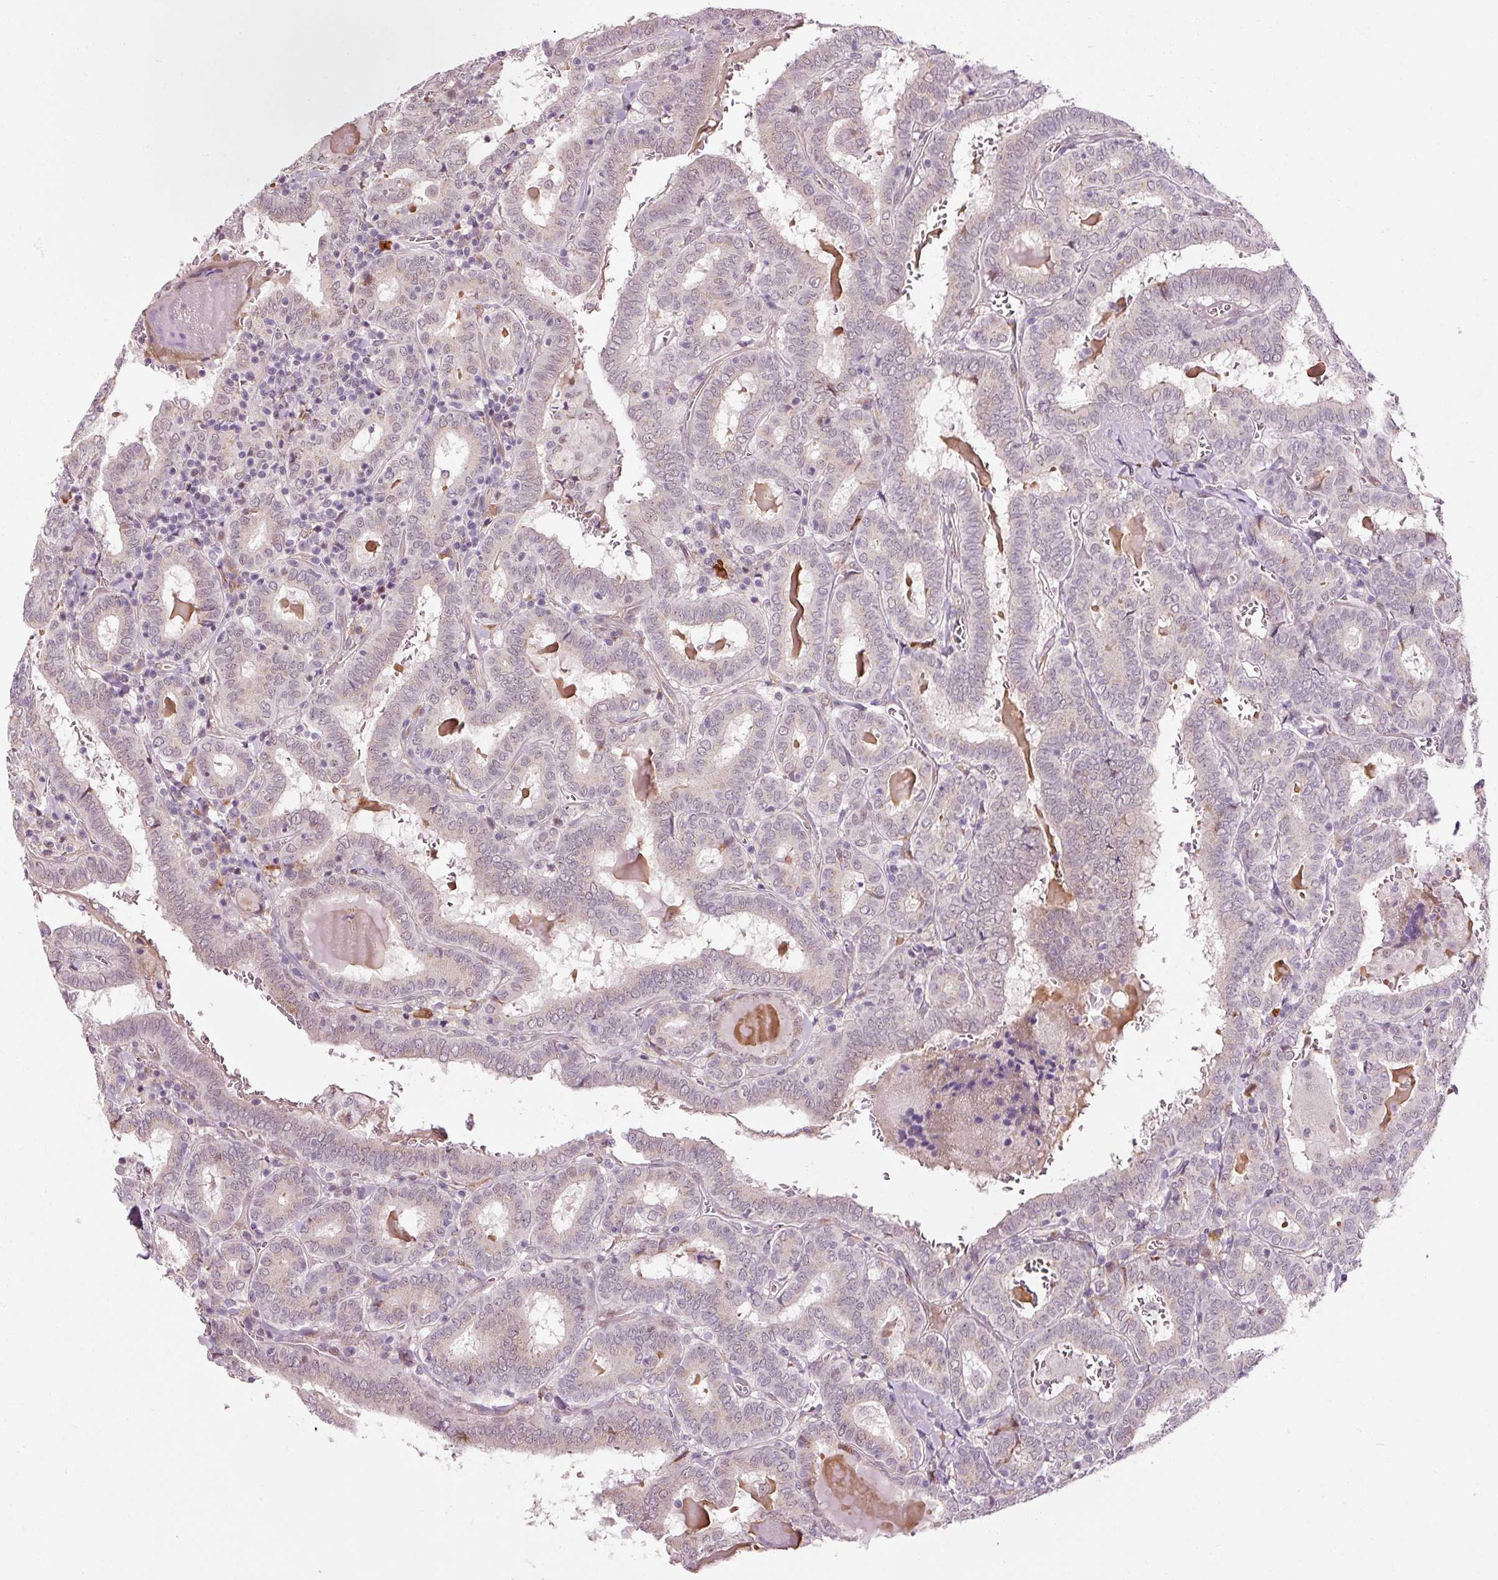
{"staining": {"intensity": "negative", "quantity": "none", "location": "none"}, "tissue": "thyroid cancer", "cell_type": "Tumor cells", "image_type": "cancer", "snomed": [{"axis": "morphology", "description": "Papillary adenocarcinoma, NOS"}, {"axis": "topography", "description": "Thyroid gland"}], "caption": "Immunohistochemistry (IHC) photomicrograph of neoplastic tissue: papillary adenocarcinoma (thyroid) stained with DAB (3,3'-diaminobenzidine) exhibits no significant protein expression in tumor cells.", "gene": "ANKRD20A1", "patient": {"sex": "female", "age": 72}}